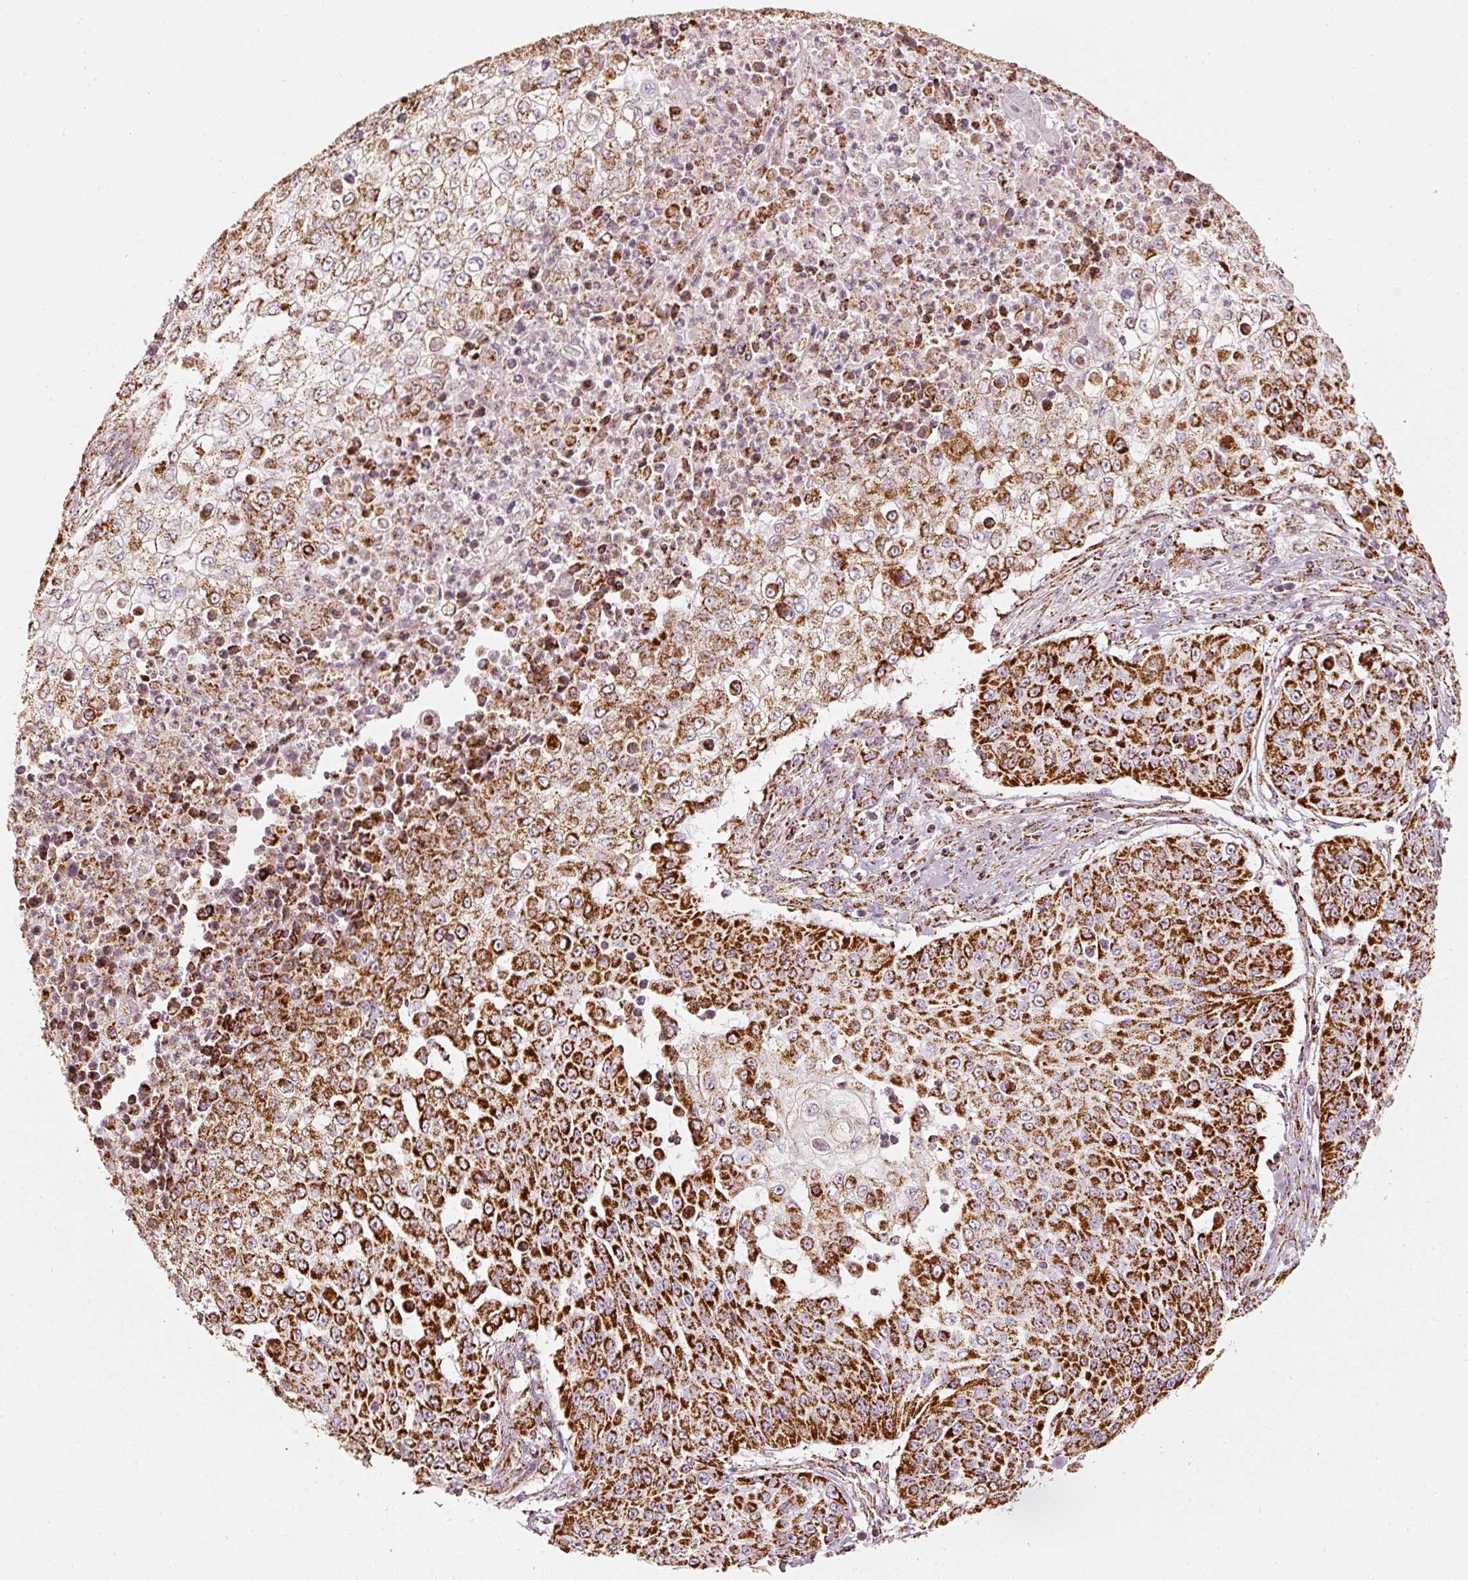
{"staining": {"intensity": "strong", "quantity": ">75%", "location": "cytoplasmic/membranous"}, "tissue": "skin cancer", "cell_type": "Tumor cells", "image_type": "cancer", "snomed": [{"axis": "morphology", "description": "Squamous cell carcinoma, NOS"}, {"axis": "topography", "description": "Skin"}], "caption": "Tumor cells exhibit high levels of strong cytoplasmic/membranous staining in approximately >75% of cells in skin squamous cell carcinoma. (DAB IHC with brightfield microscopy, high magnification).", "gene": "UQCRC1", "patient": {"sex": "male", "age": 24}}